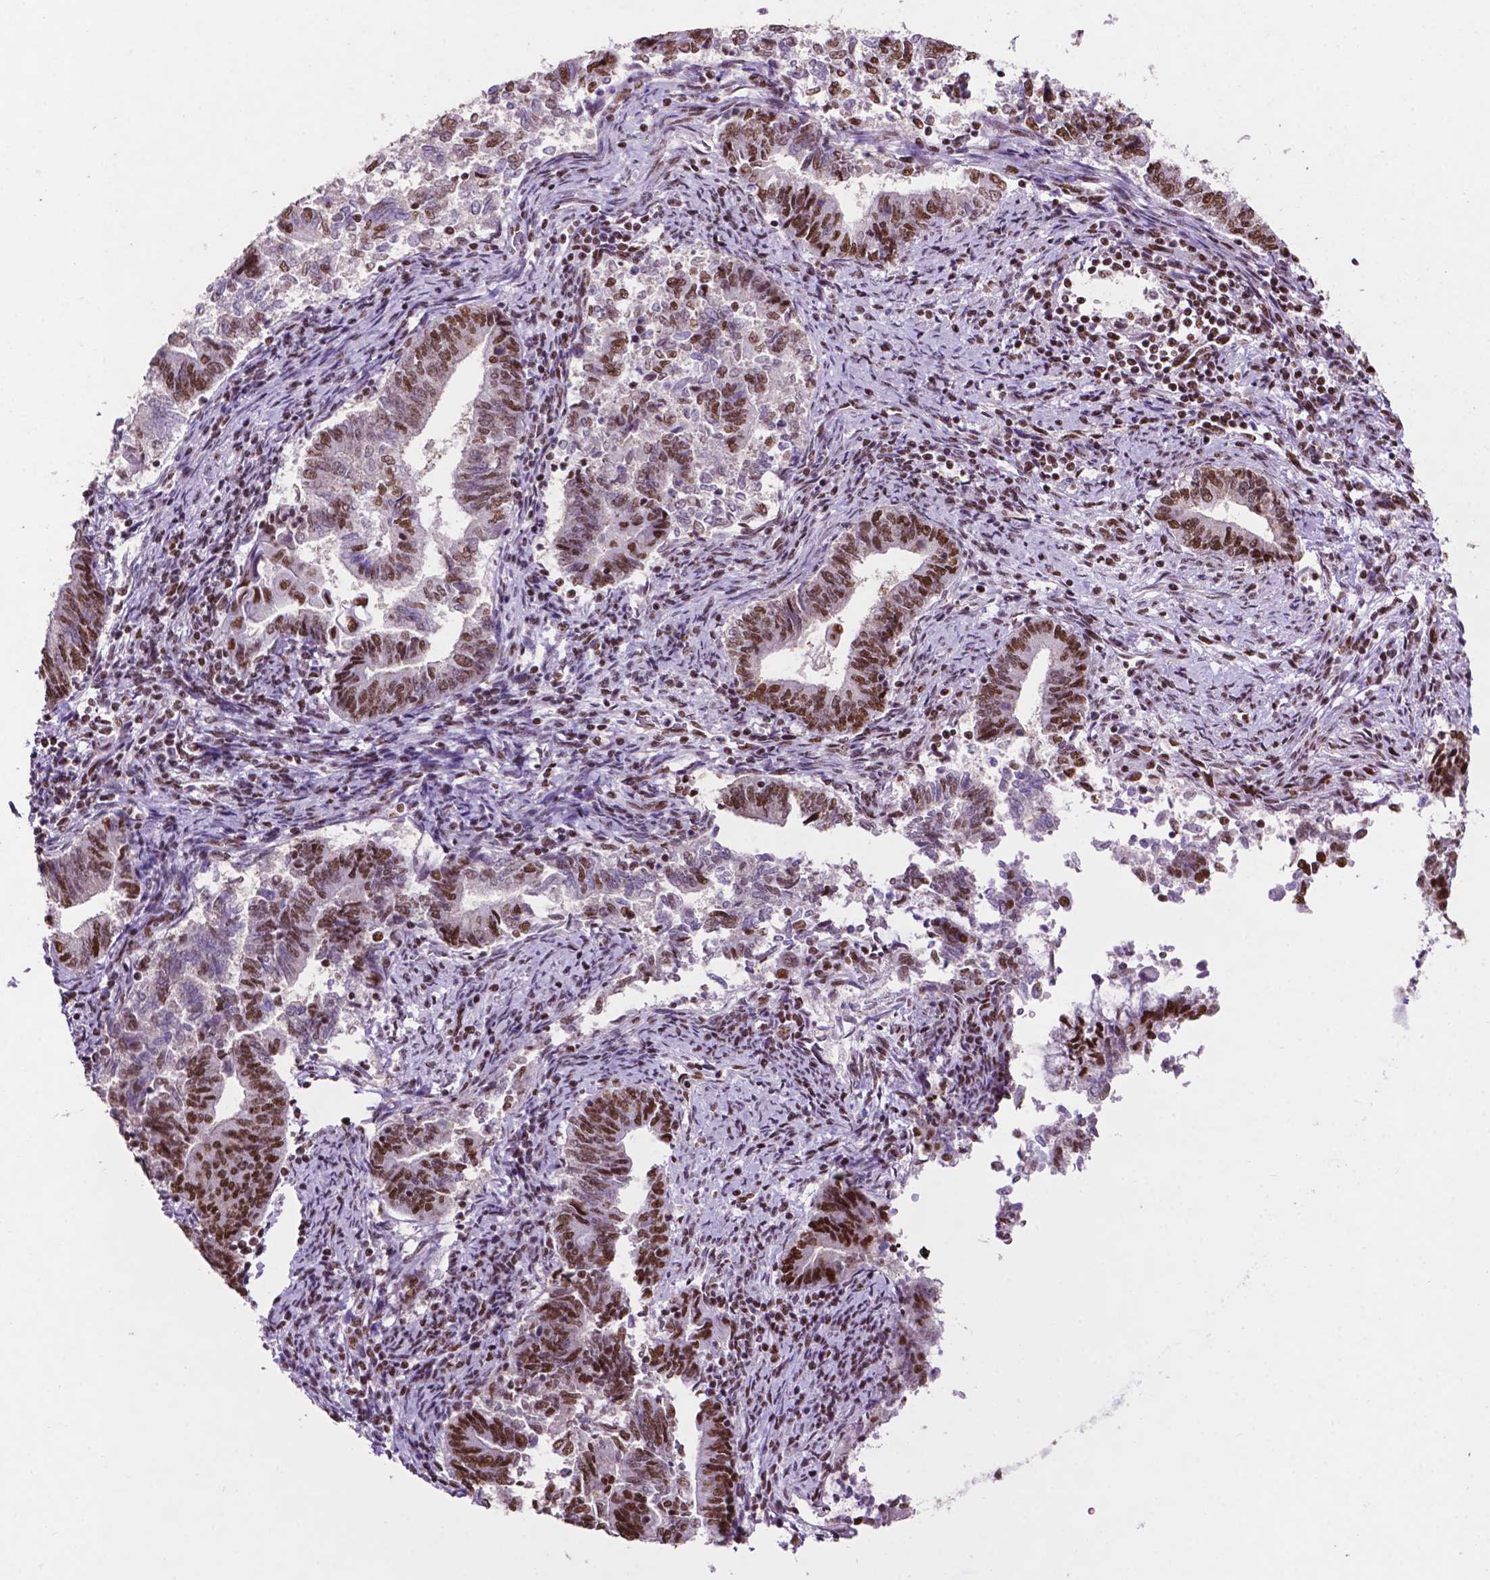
{"staining": {"intensity": "strong", "quantity": "25%-75%", "location": "nuclear"}, "tissue": "endometrial cancer", "cell_type": "Tumor cells", "image_type": "cancer", "snomed": [{"axis": "morphology", "description": "Adenocarcinoma, NOS"}, {"axis": "topography", "description": "Endometrium"}], "caption": "Human endometrial cancer (adenocarcinoma) stained with a protein marker exhibits strong staining in tumor cells.", "gene": "CCAR2", "patient": {"sex": "female", "age": 65}}